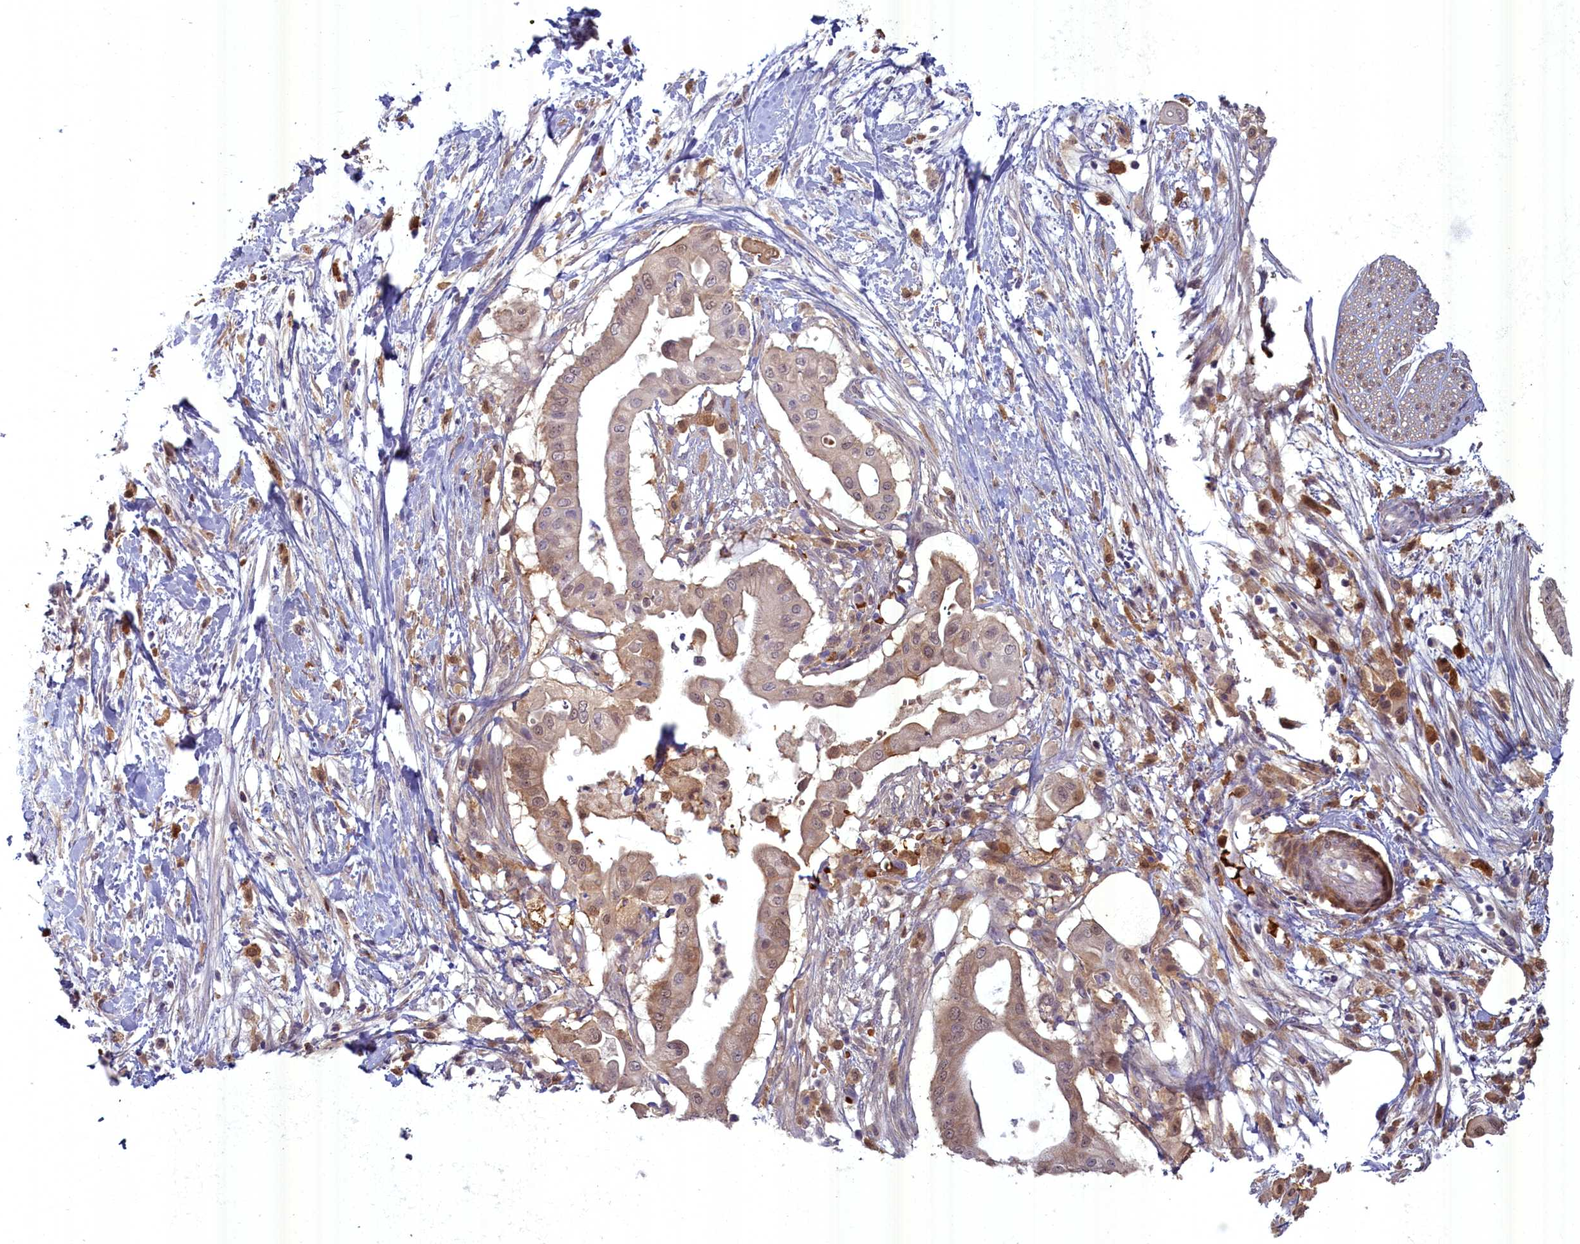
{"staining": {"intensity": "weak", "quantity": ">75%", "location": "cytoplasmic/membranous"}, "tissue": "pancreatic cancer", "cell_type": "Tumor cells", "image_type": "cancer", "snomed": [{"axis": "morphology", "description": "Adenocarcinoma, NOS"}, {"axis": "topography", "description": "Pancreas"}], "caption": "Adenocarcinoma (pancreatic) stained with a protein marker exhibits weak staining in tumor cells.", "gene": "BLVRB", "patient": {"sex": "male", "age": 68}}